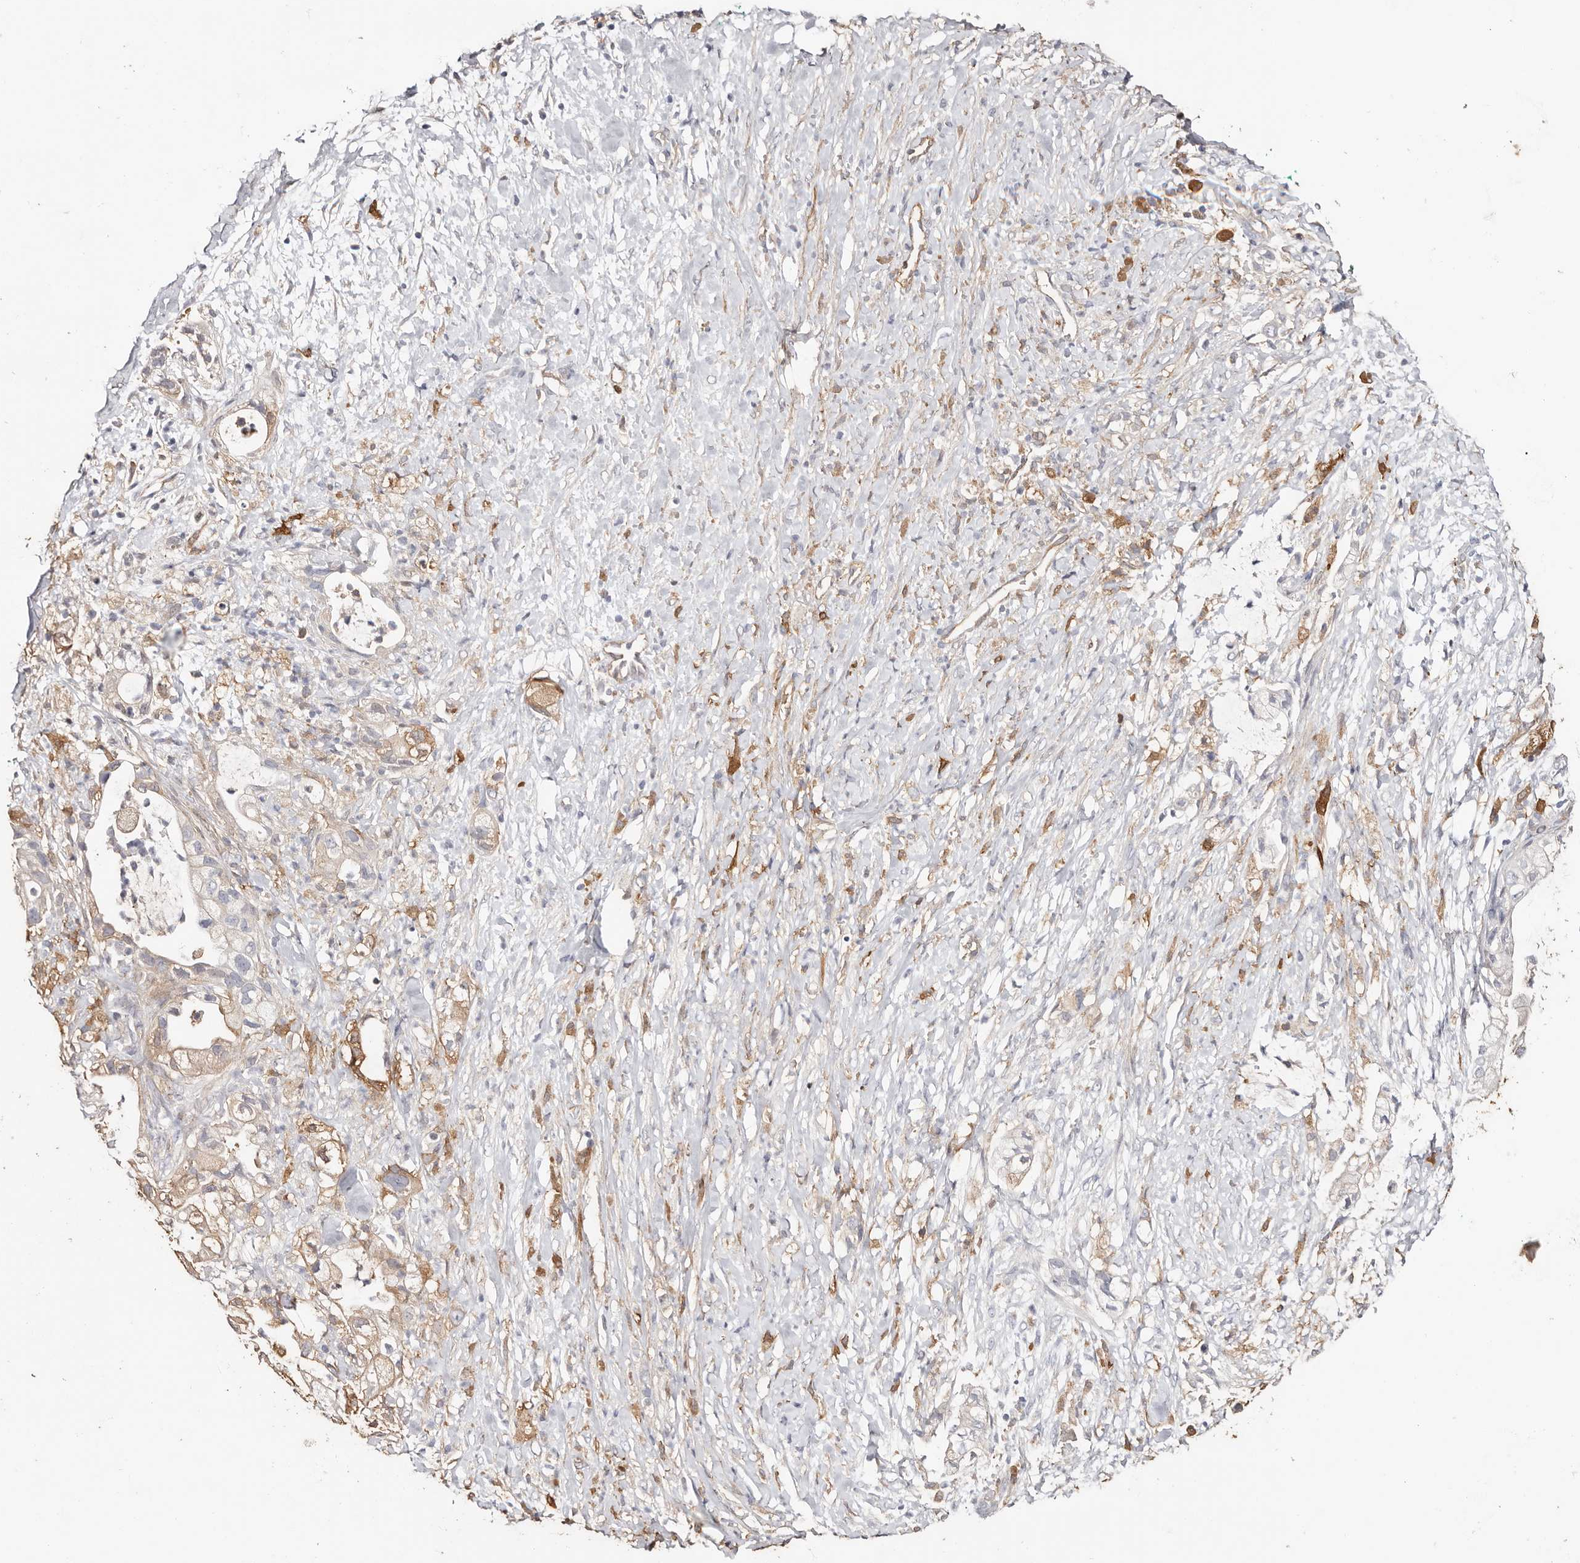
{"staining": {"intensity": "negative", "quantity": "none", "location": "none"}, "tissue": "pancreatic cancer", "cell_type": "Tumor cells", "image_type": "cancer", "snomed": [{"axis": "morphology", "description": "Adenocarcinoma, NOS"}, {"axis": "topography", "description": "Pancreas"}], "caption": "Tumor cells are negative for protein expression in human pancreatic cancer (adenocarcinoma).", "gene": "TGM2", "patient": {"sex": "male", "age": 53}}